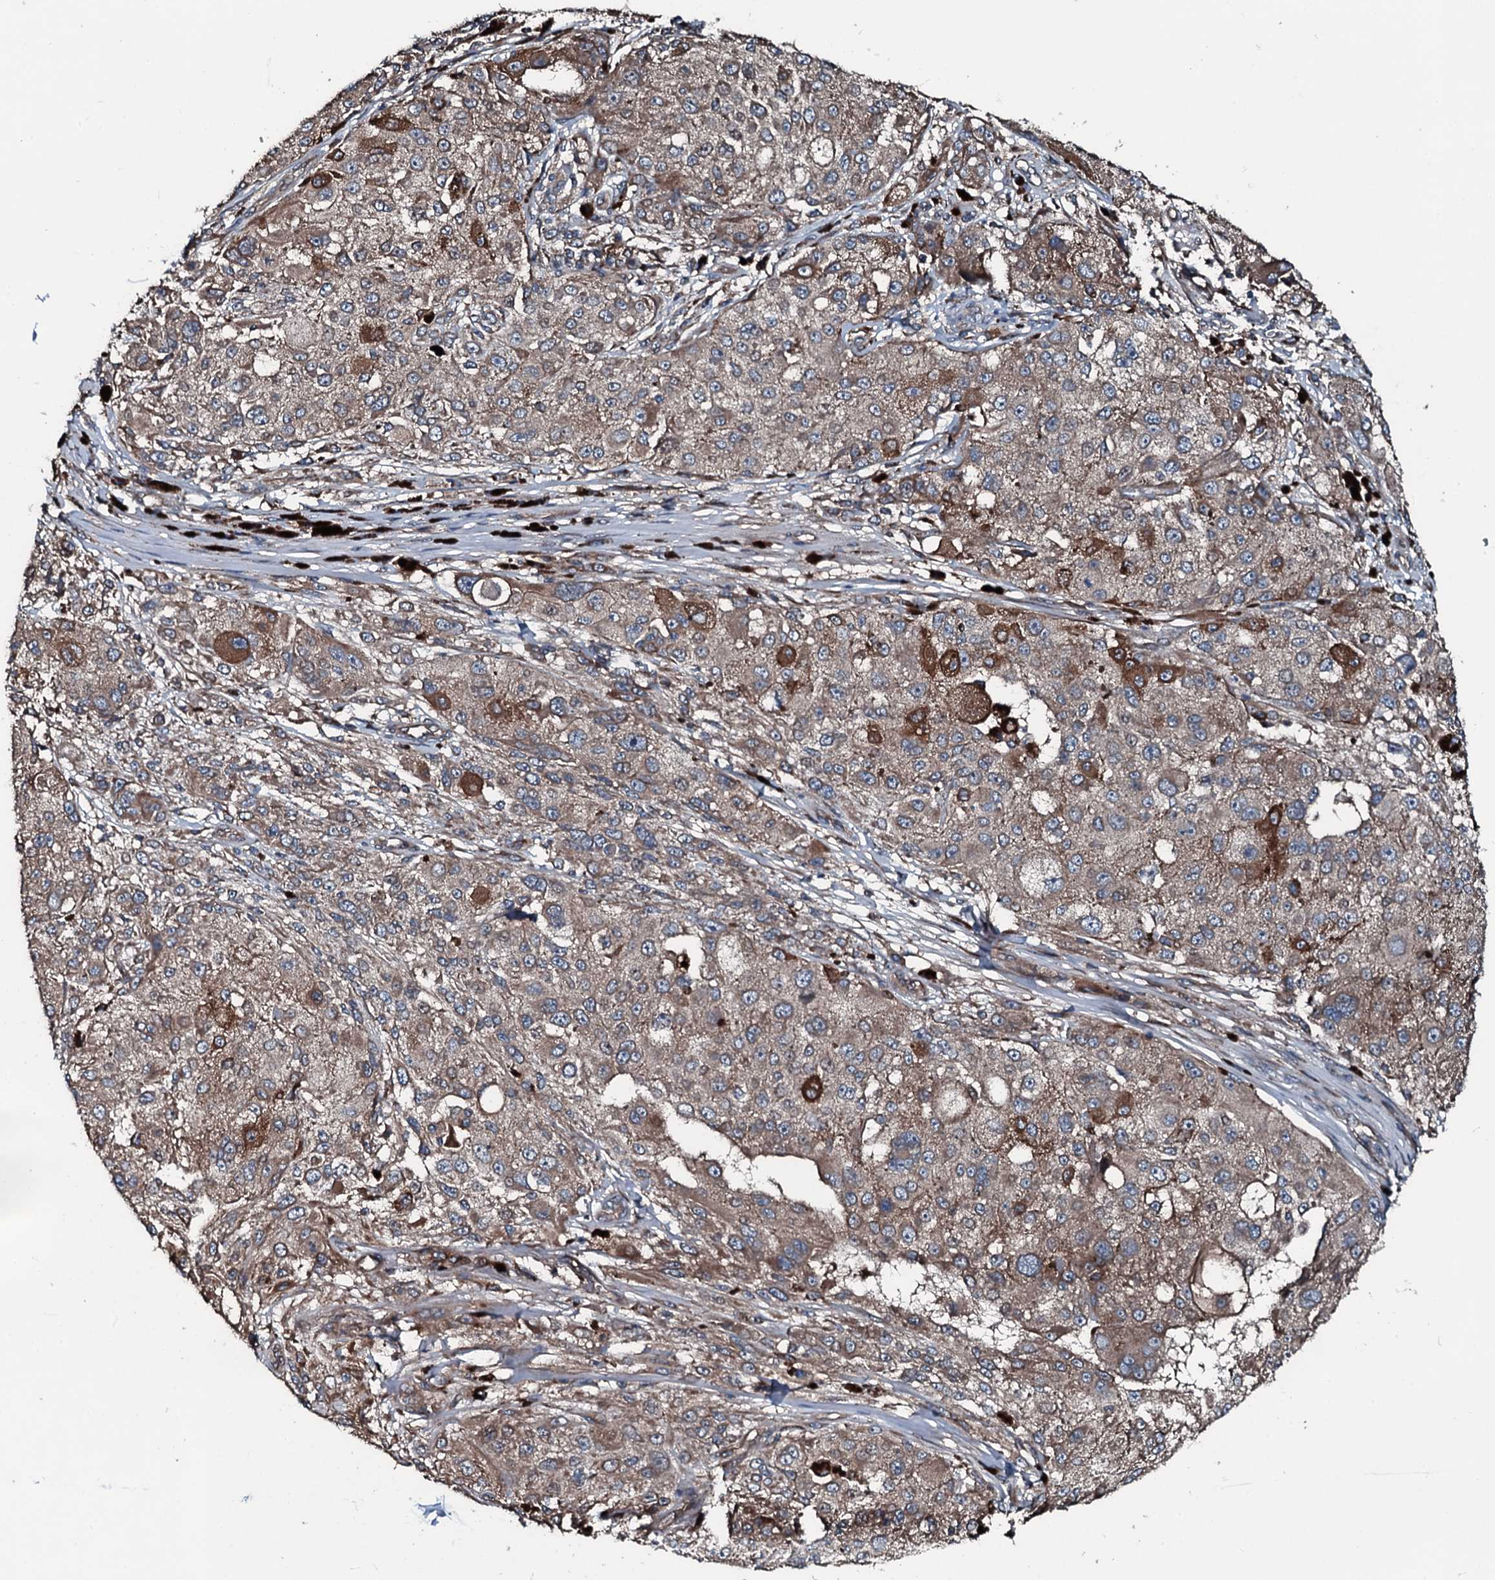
{"staining": {"intensity": "moderate", "quantity": ">75%", "location": "cytoplasmic/membranous"}, "tissue": "melanoma", "cell_type": "Tumor cells", "image_type": "cancer", "snomed": [{"axis": "morphology", "description": "Necrosis, NOS"}, {"axis": "morphology", "description": "Malignant melanoma, NOS"}, {"axis": "topography", "description": "Skin"}], "caption": "Tumor cells reveal moderate cytoplasmic/membranous positivity in approximately >75% of cells in melanoma.", "gene": "AARS1", "patient": {"sex": "female", "age": 87}}